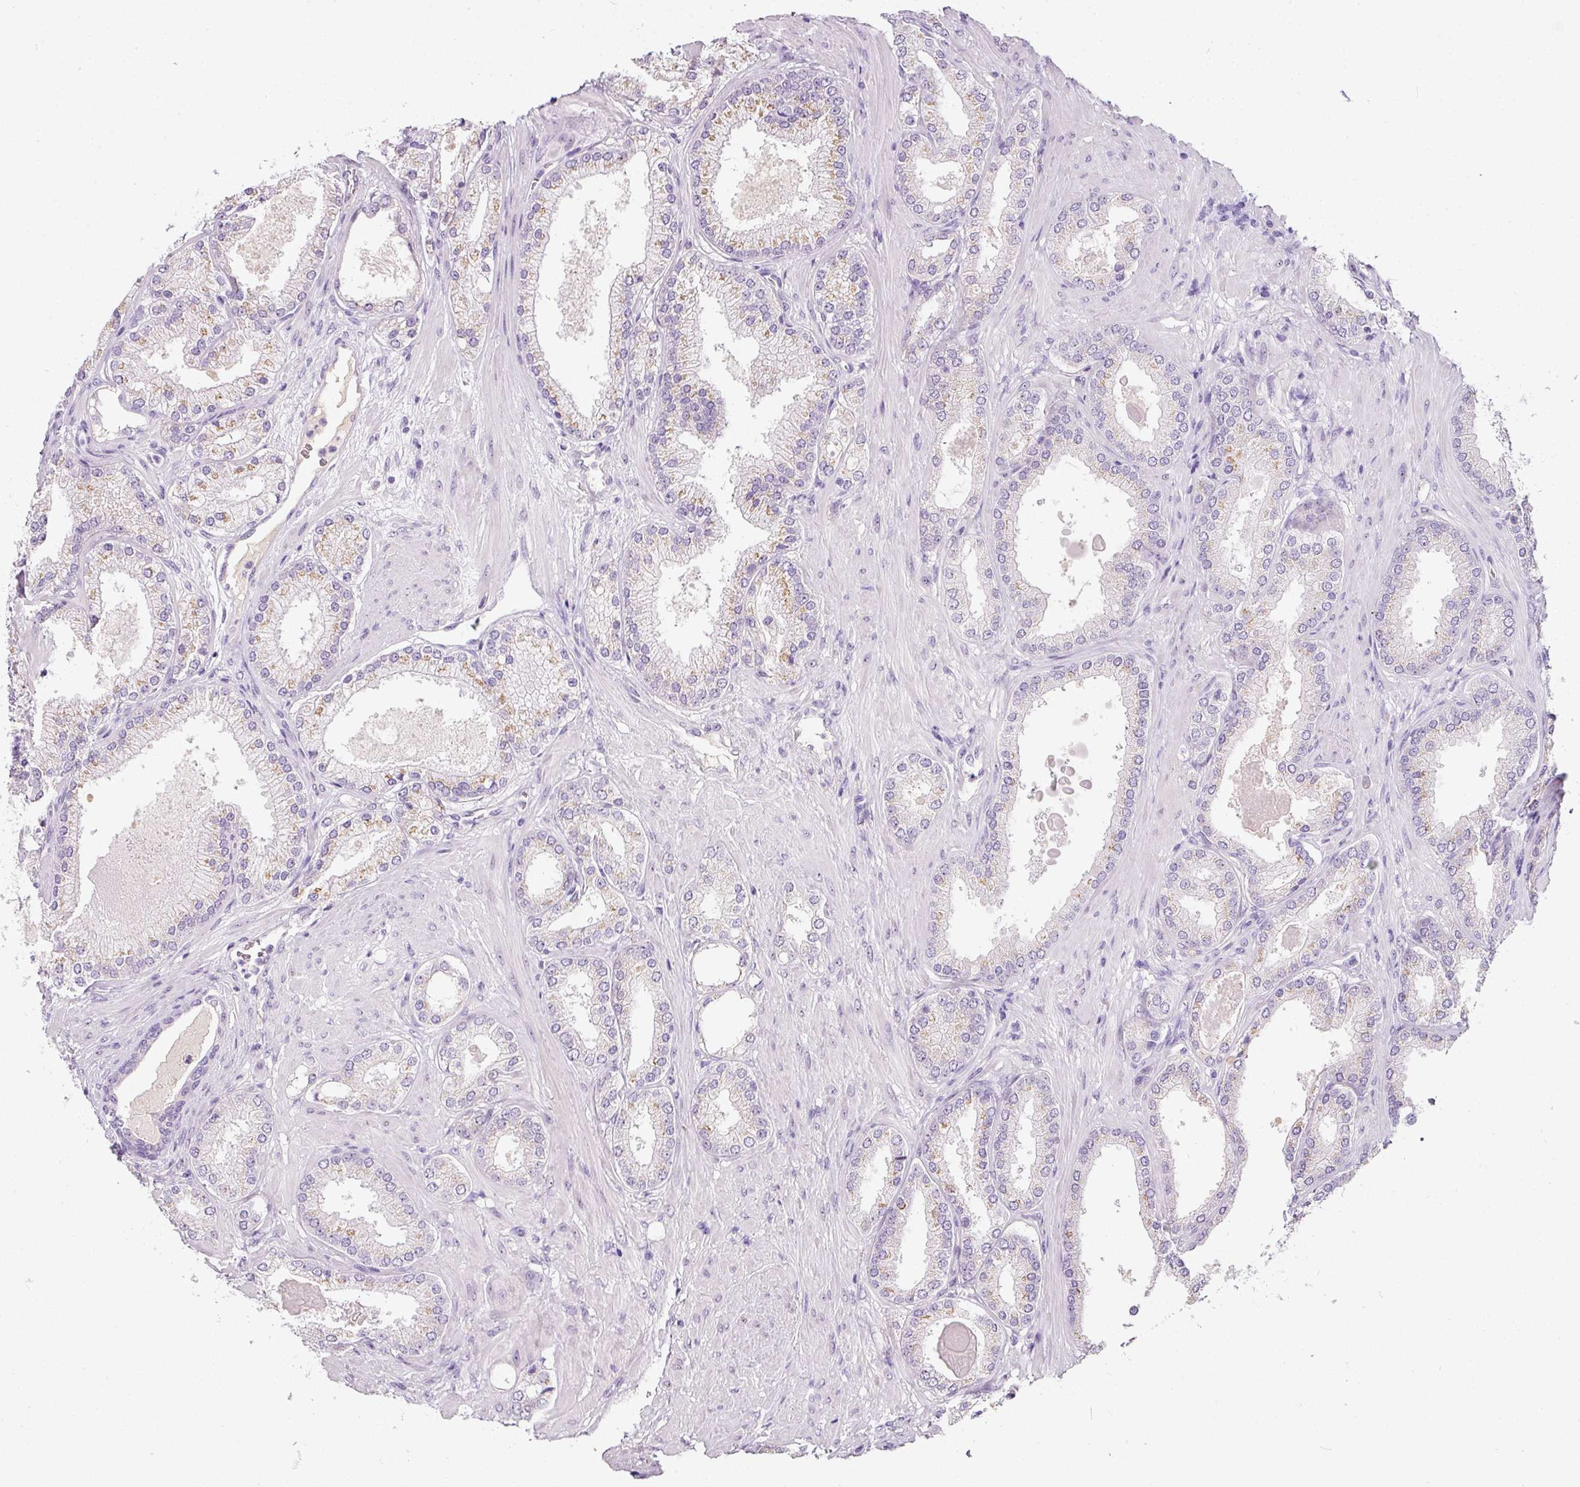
{"staining": {"intensity": "weak", "quantity": "<25%", "location": "cytoplasmic/membranous"}, "tissue": "prostate cancer", "cell_type": "Tumor cells", "image_type": "cancer", "snomed": [{"axis": "morphology", "description": "Adenocarcinoma, Low grade"}, {"axis": "topography", "description": "Prostate"}], "caption": "Immunohistochemical staining of adenocarcinoma (low-grade) (prostate) exhibits no significant expression in tumor cells. The staining was performed using DAB to visualize the protein expression in brown, while the nuclei were stained in blue with hematoxylin (Magnification: 20x).", "gene": "TMEM37", "patient": {"sex": "male", "age": 59}}